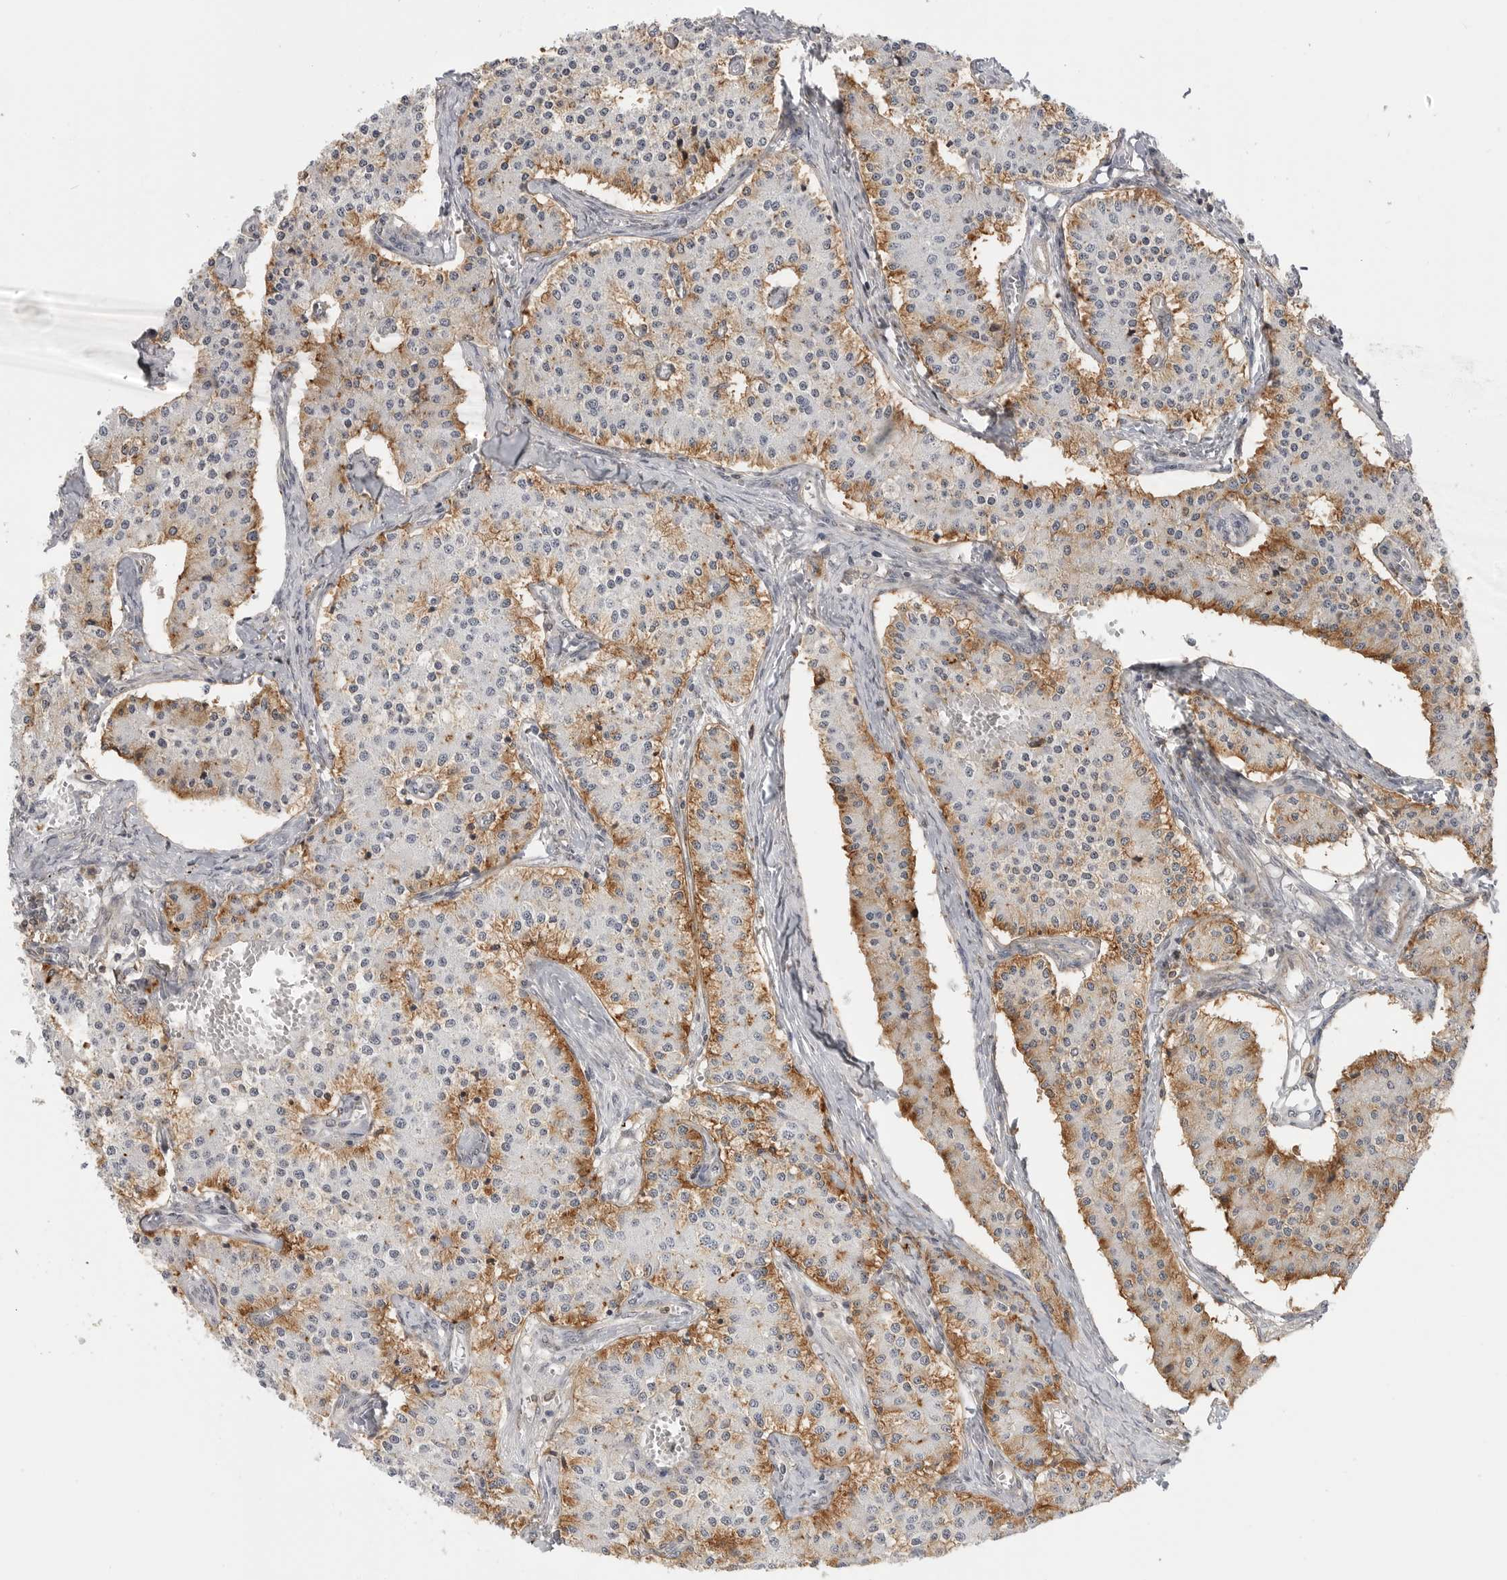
{"staining": {"intensity": "moderate", "quantity": "25%-75%", "location": "cytoplasmic/membranous"}, "tissue": "carcinoid", "cell_type": "Tumor cells", "image_type": "cancer", "snomed": [{"axis": "morphology", "description": "Carcinoid, malignant, NOS"}, {"axis": "topography", "description": "Colon"}], "caption": "Protein expression analysis of carcinoid displays moderate cytoplasmic/membranous expression in approximately 25%-75% of tumor cells.", "gene": "ANXA11", "patient": {"sex": "female", "age": 52}}